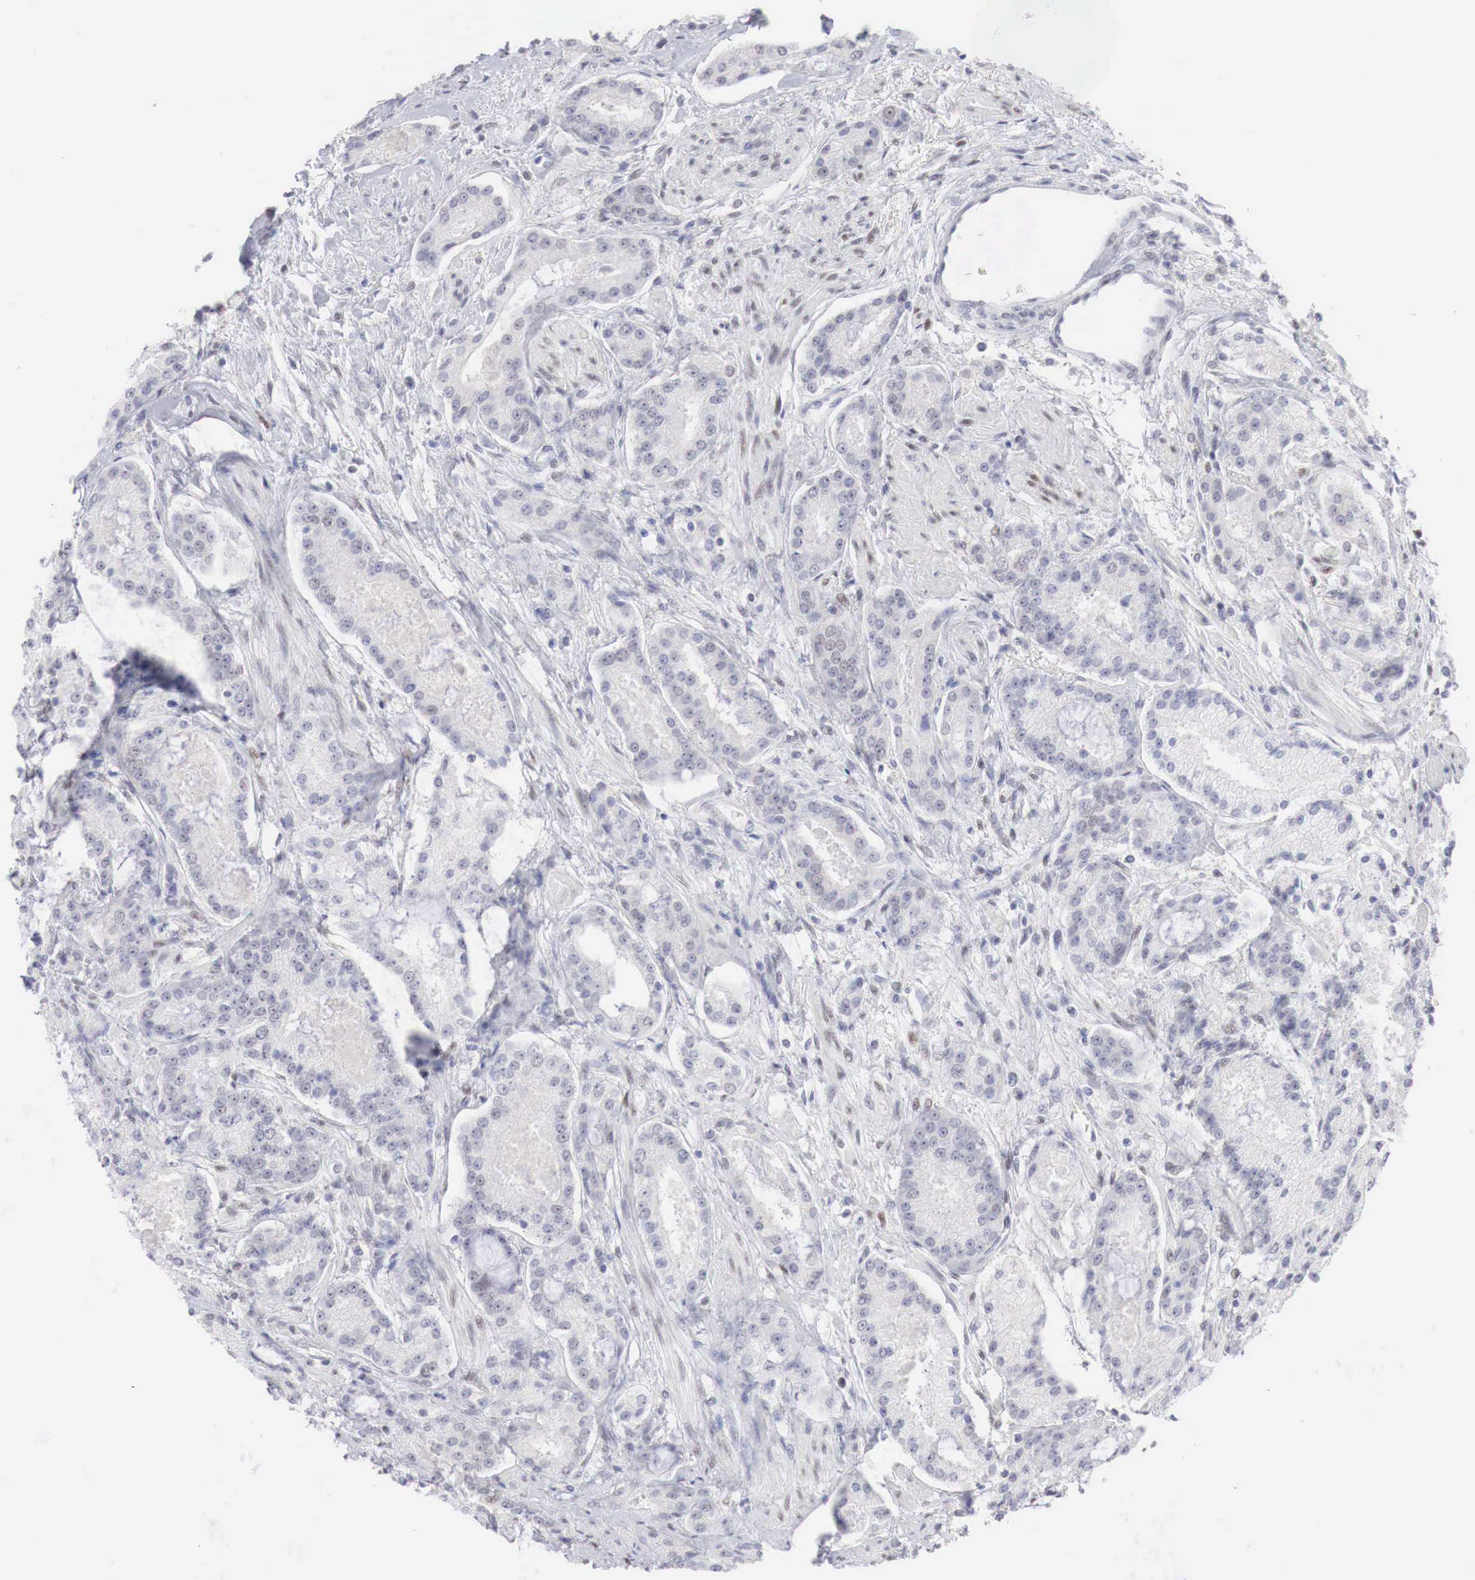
{"staining": {"intensity": "negative", "quantity": "none", "location": "none"}, "tissue": "prostate cancer", "cell_type": "Tumor cells", "image_type": "cancer", "snomed": [{"axis": "morphology", "description": "Adenocarcinoma, Medium grade"}, {"axis": "topography", "description": "Prostate"}], "caption": "The IHC micrograph has no significant positivity in tumor cells of prostate cancer tissue.", "gene": "FOXP2", "patient": {"sex": "male", "age": 72}}